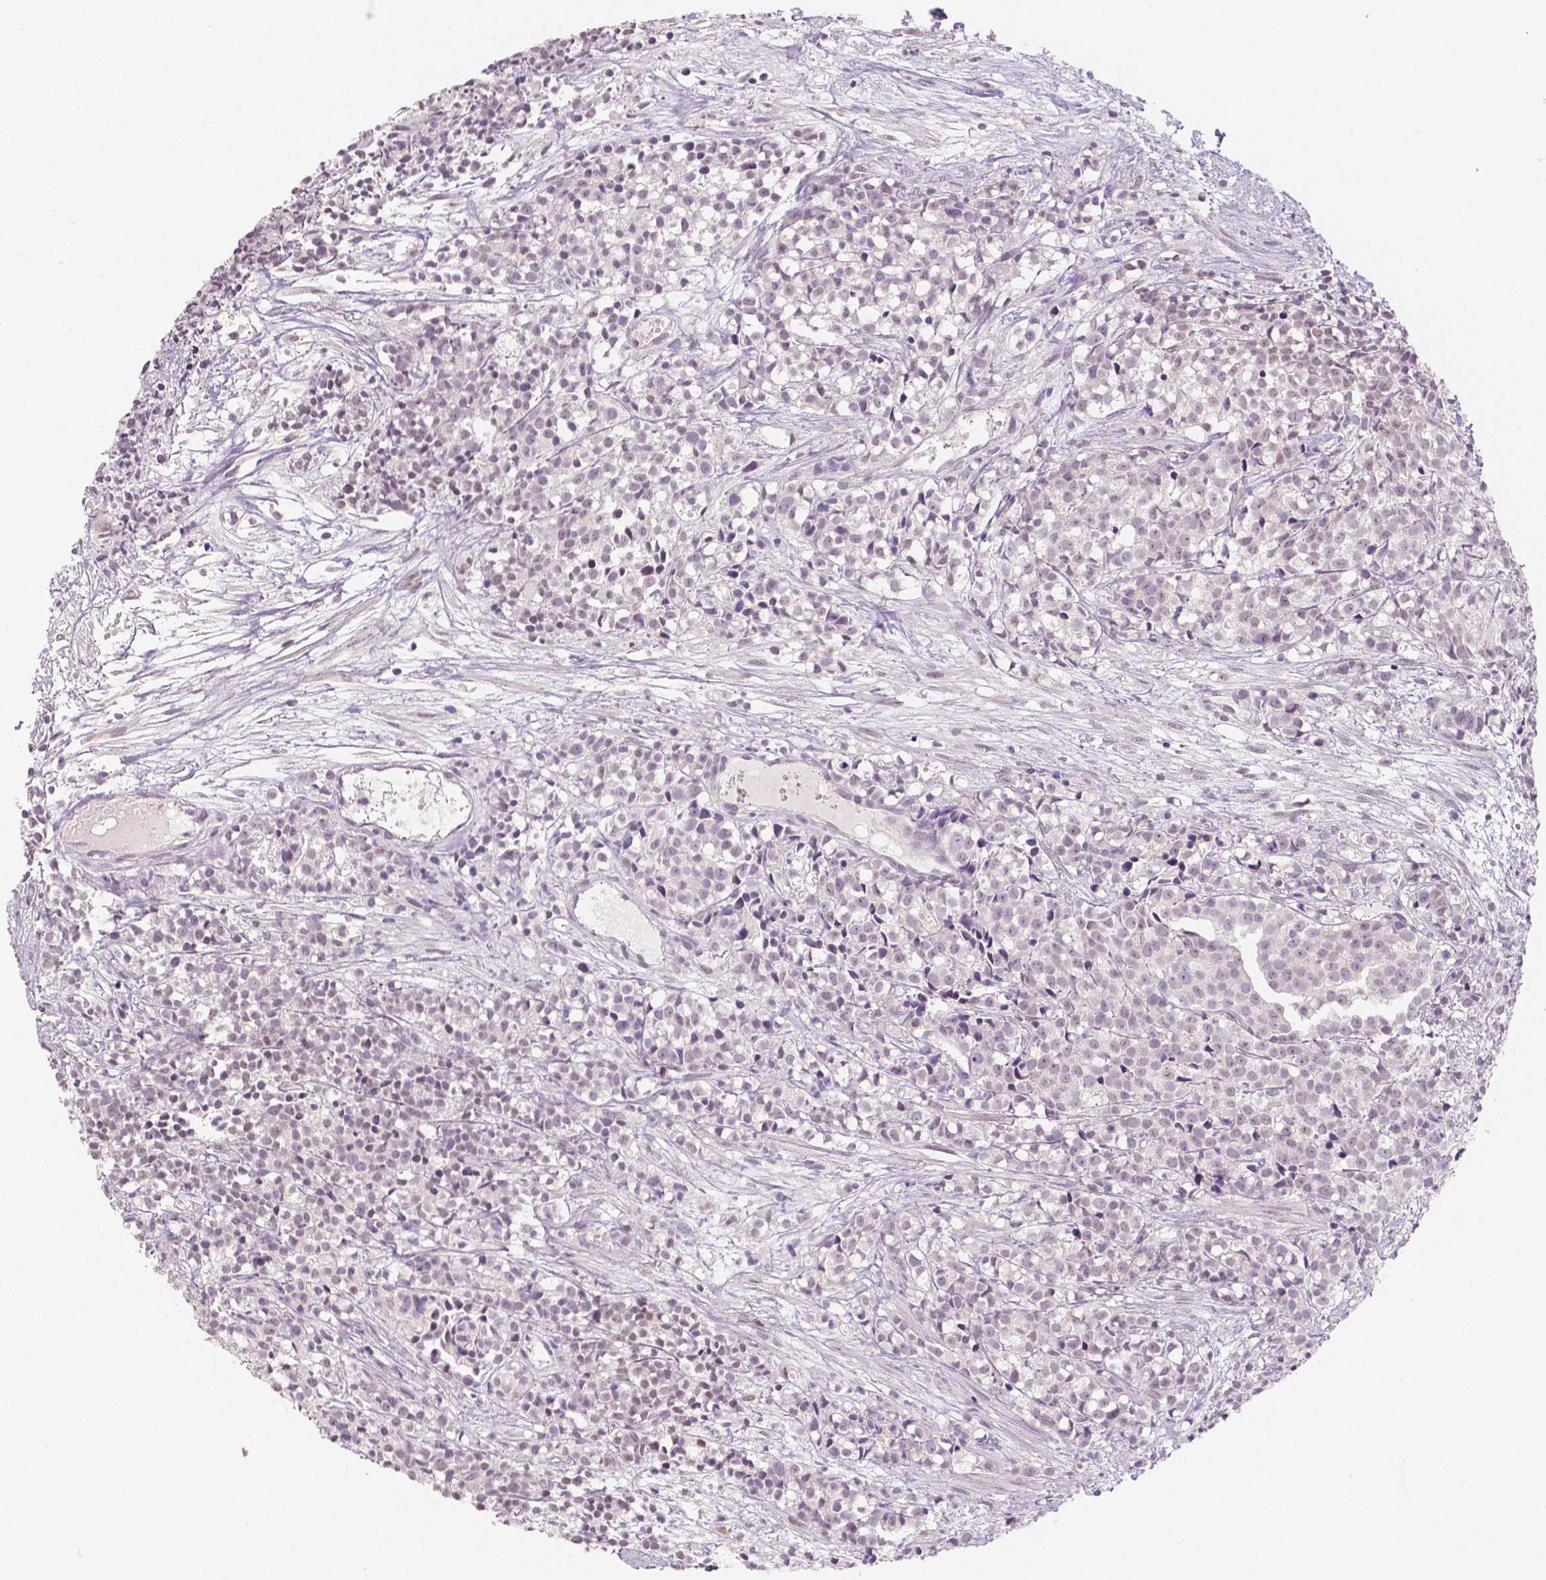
{"staining": {"intensity": "negative", "quantity": "none", "location": "none"}, "tissue": "prostate cancer", "cell_type": "Tumor cells", "image_type": "cancer", "snomed": [{"axis": "morphology", "description": "Adenocarcinoma, High grade"}, {"axis": "topography", "description": "Prostate"}], "caption": "DAB immunohistochemical staining of prostate adenocarcinoma (high-grade) reveals no significant staining in tumor cells.", "gene": "KDM5B", "patient": {"sex": "male", "age": 58}}